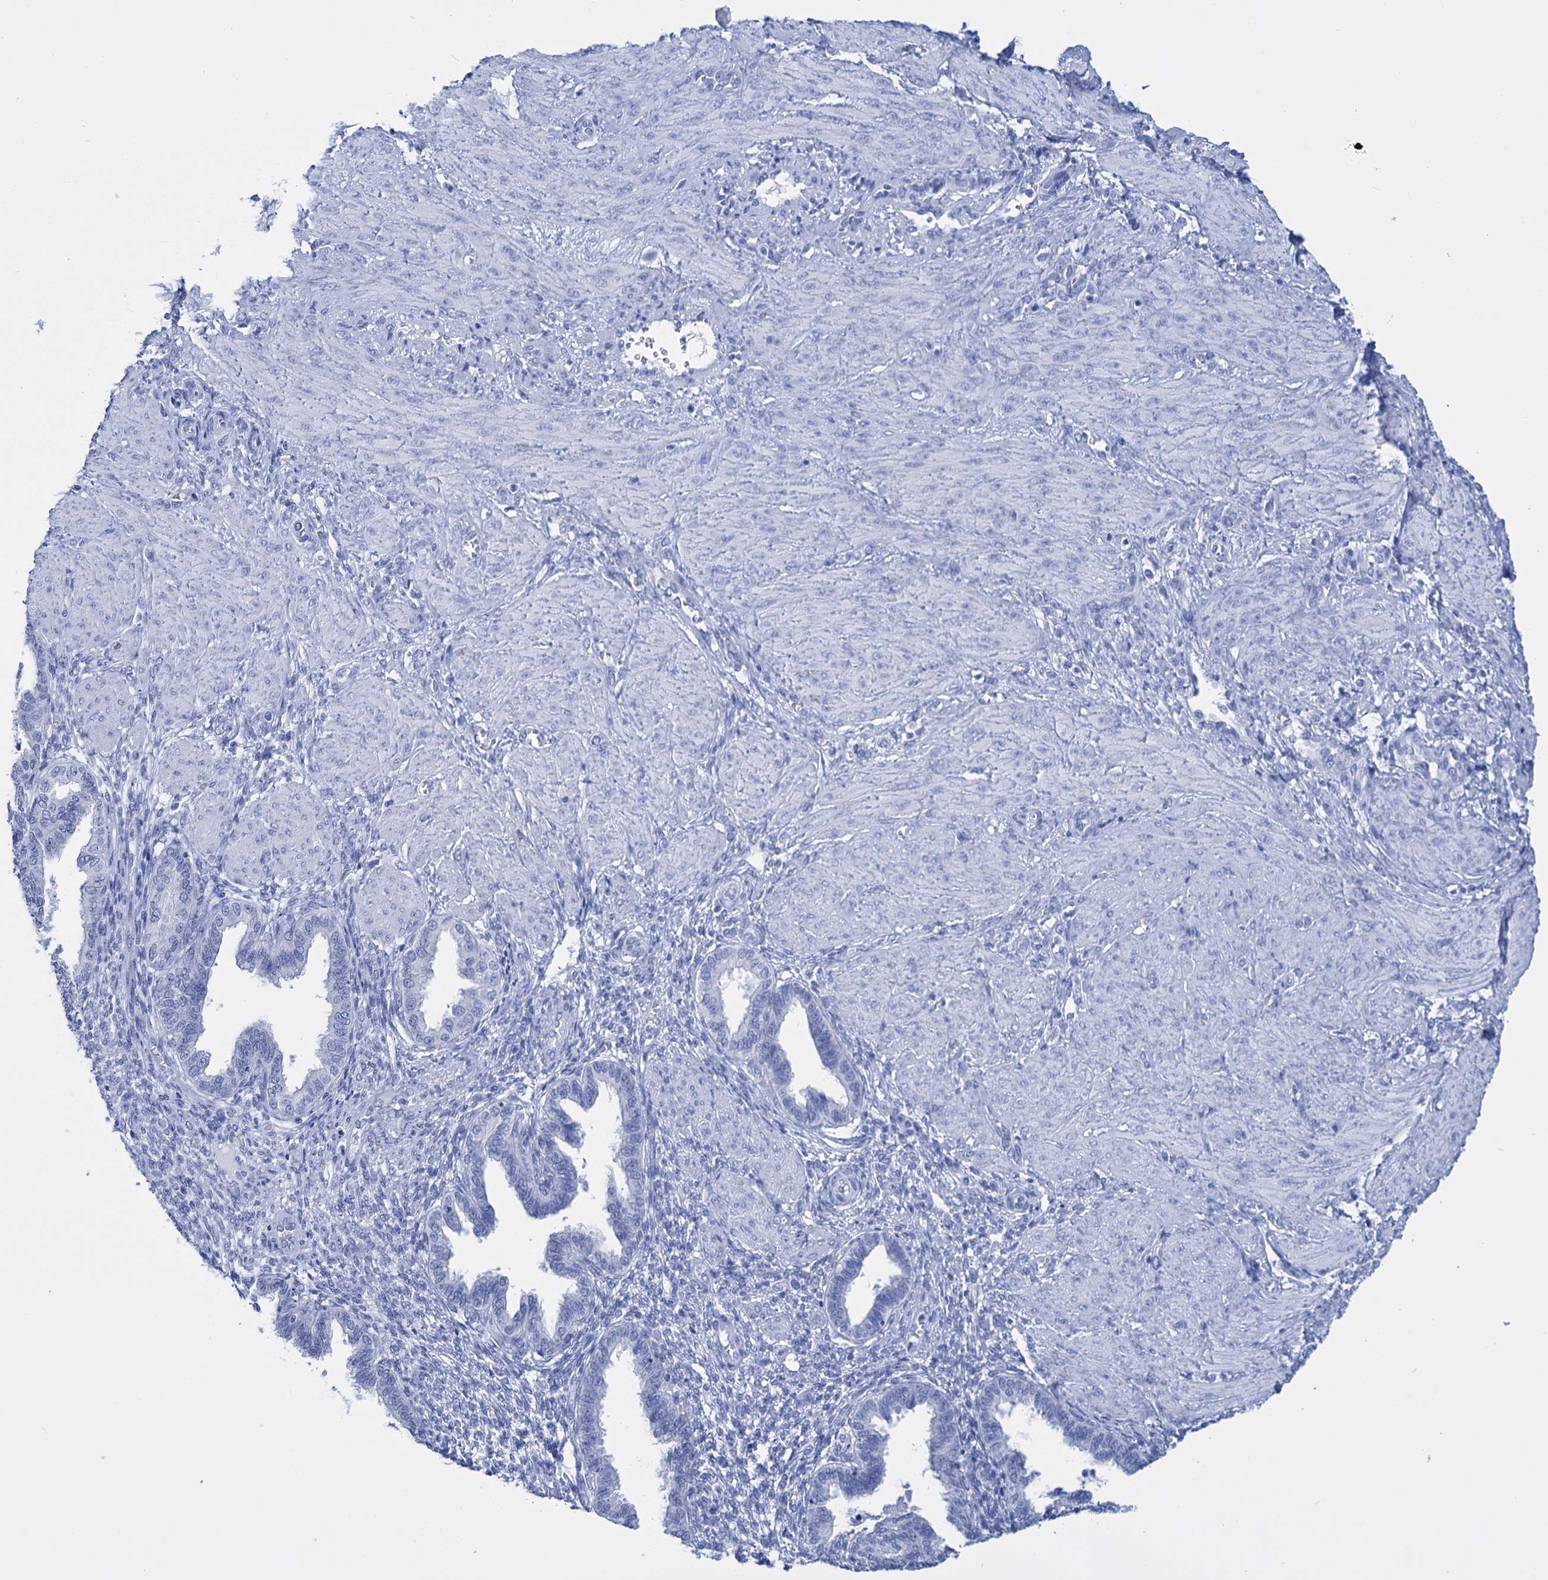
{"staining": {"intensity": "negative", "quantity": "none", "location": "none"}, "tissue": "endometrium", "cell_type": "Cells in endometrial stroma", "image_type": "normal", "snomed": [{"axis": "morphology", "description": "Normal tissue, NOS"}, {"axis": "topography", "description": "Endometrium"}], "caption": "Cells in endometrial stroma are negative for protein expression in benign human endometrium.", "gene": "FBXW12", "patient": {"sex": "female", "age": 33}}